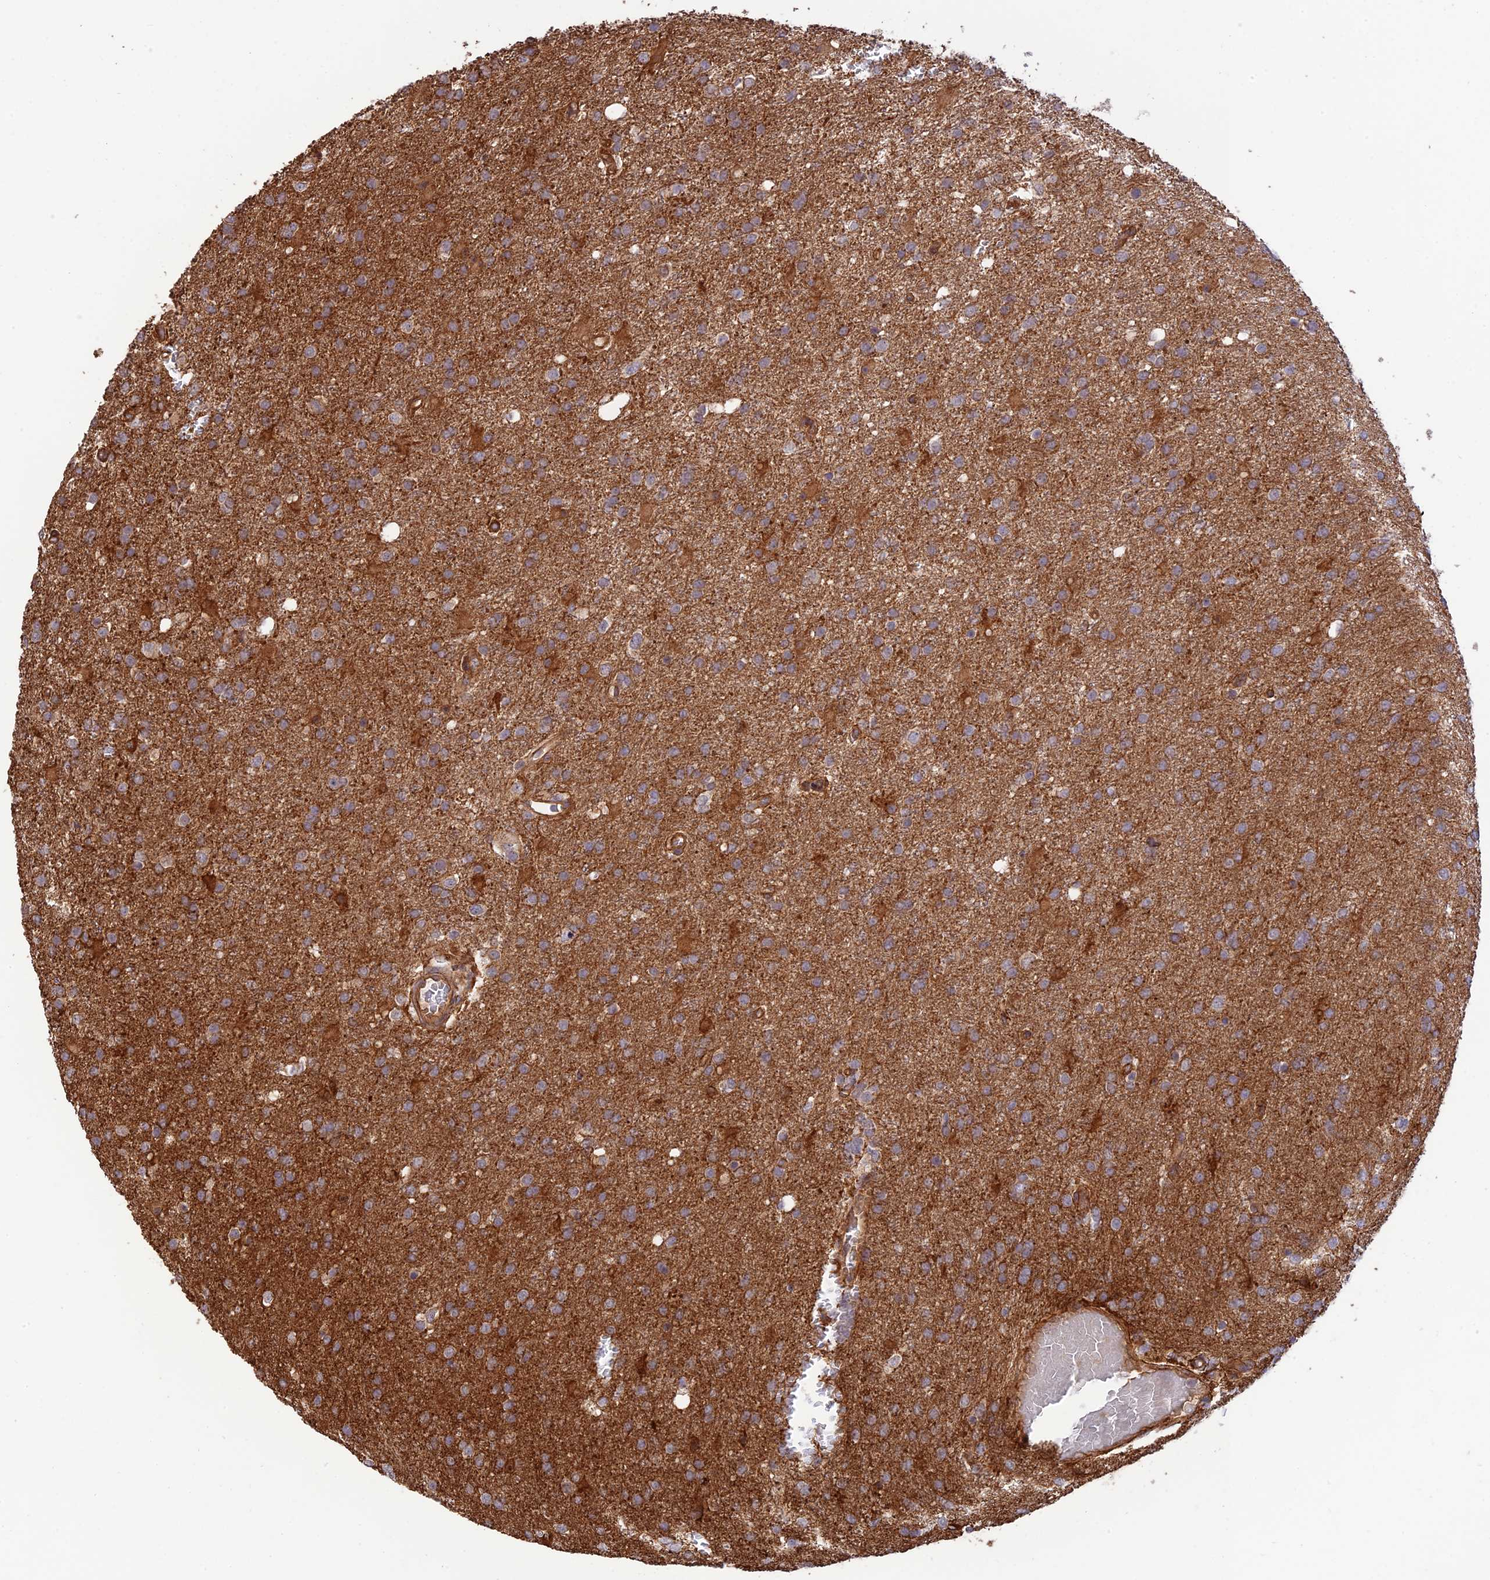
{"staining": {"intensity": "moderate", "quantity": "25%-75%", "location": "cytoplasmic/membranous"}, "tissue": "glioma", "cell_type": "Tumor cells", "image_type": "cancer", "snomed": [{"axis": "morphology", "description": "Glioma, malignant, High grade"}, {"axis": "topography", "description": "Brain"}], "caption": "This image shows malignant high-grade glioma stained with immunohistochemistry to label a protein in brown. The cytoplasmic/membranous of tumor cells show moderate positivity for the protein. Nuclei are counter-stained blue.", "gene": "HOMER2", "patient": {"sex": "female", "age": 74}}